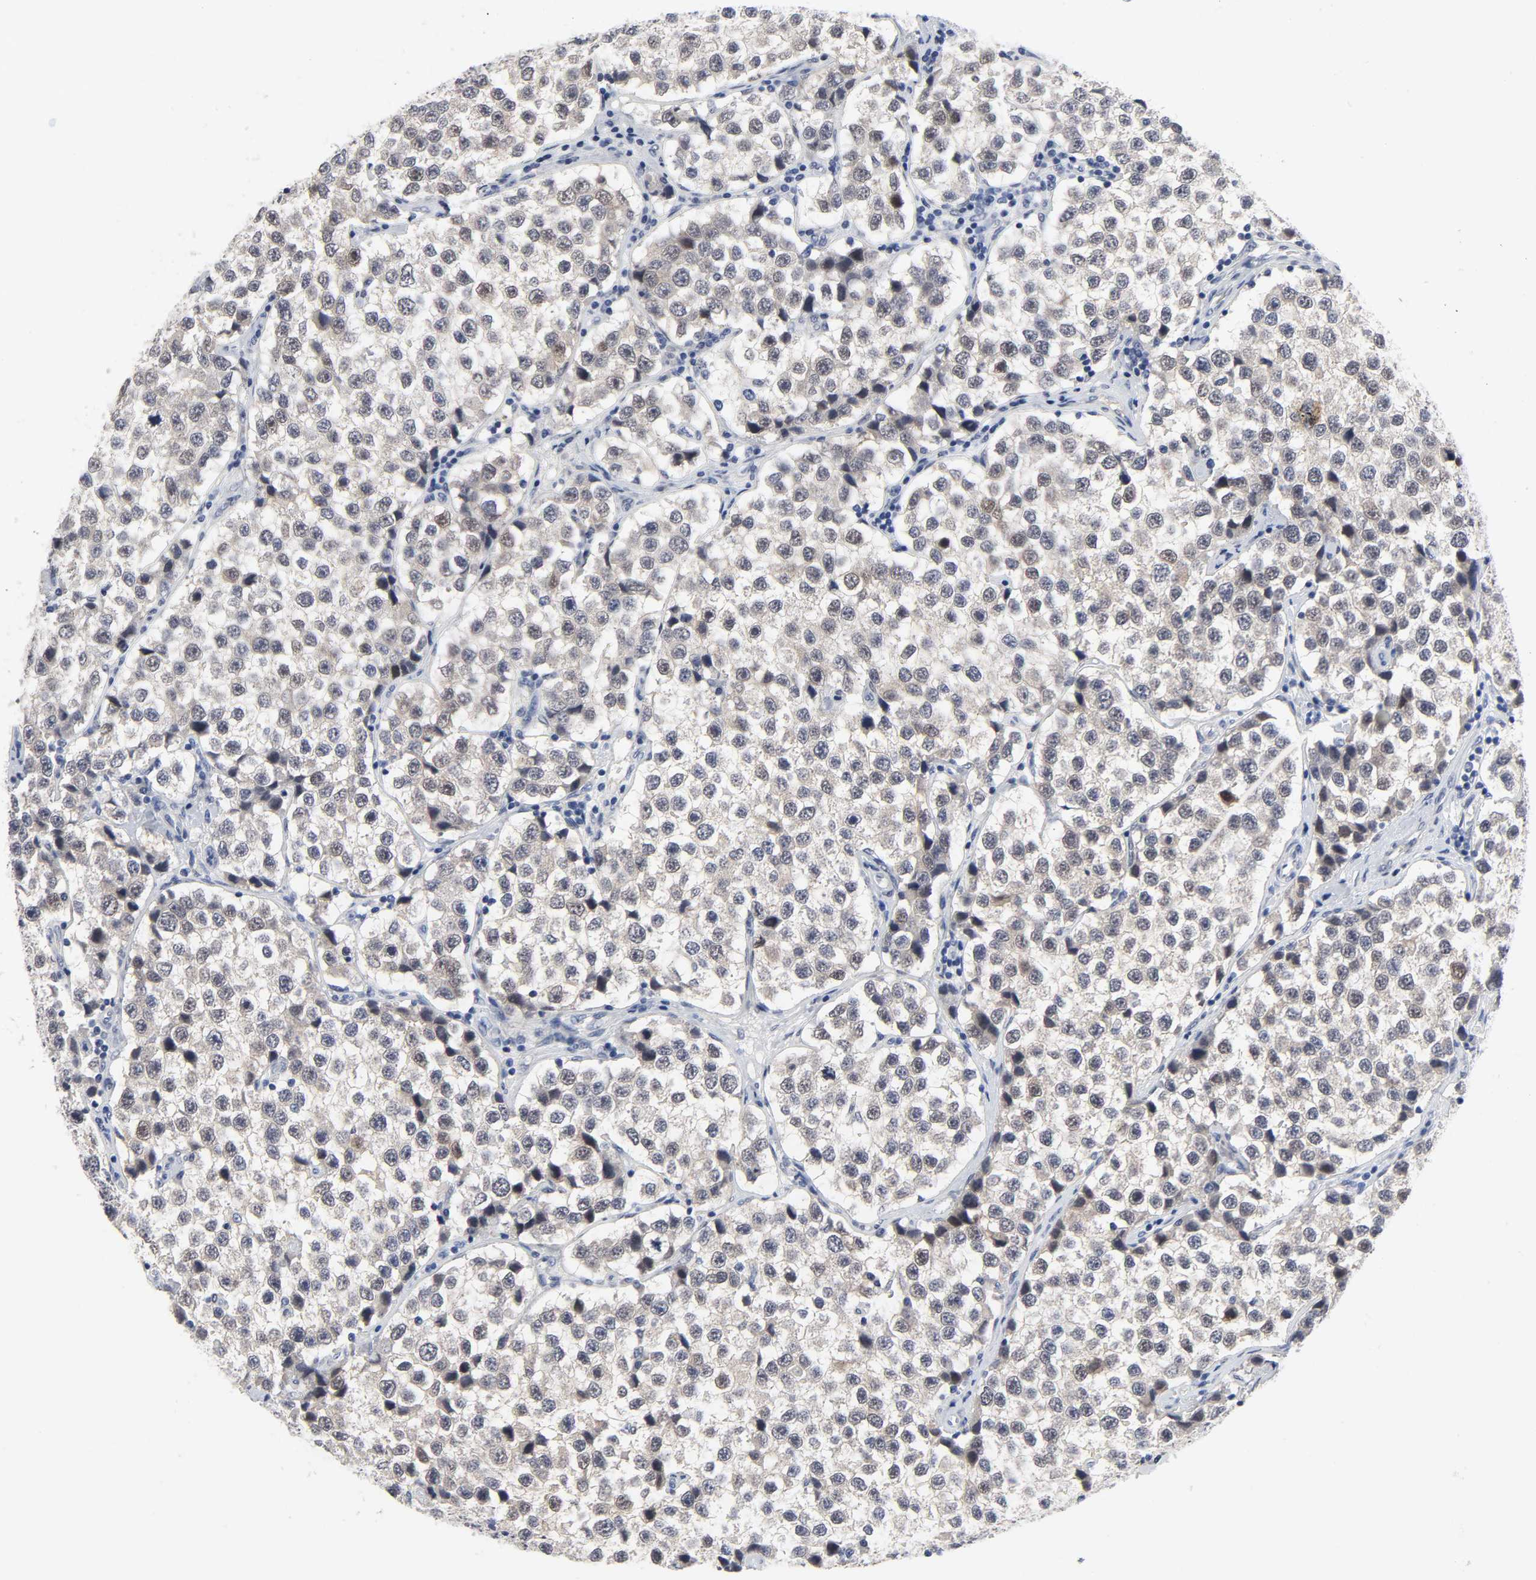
{"staining": {"intensity": "moderate", "quantity": ">75%", "location": "nuclear"}, "tissue": "testis cancer", "cell_type": "Tumor cells", "image_type": "cancer", "snomed": [{"axis": "morphology", "description": "Seminoma, NOS"}, {"axis": "topography", "description": "Testis"}], "caption": "An immunohistochemistry histopathology image of neoplastic tissue is shown. Protein staining in brown shows moderate nuclear positivity in seminoma (testis) within tumor cells.", "gene": "SALL2", "patient": {"sex": "male", "age": 39}}